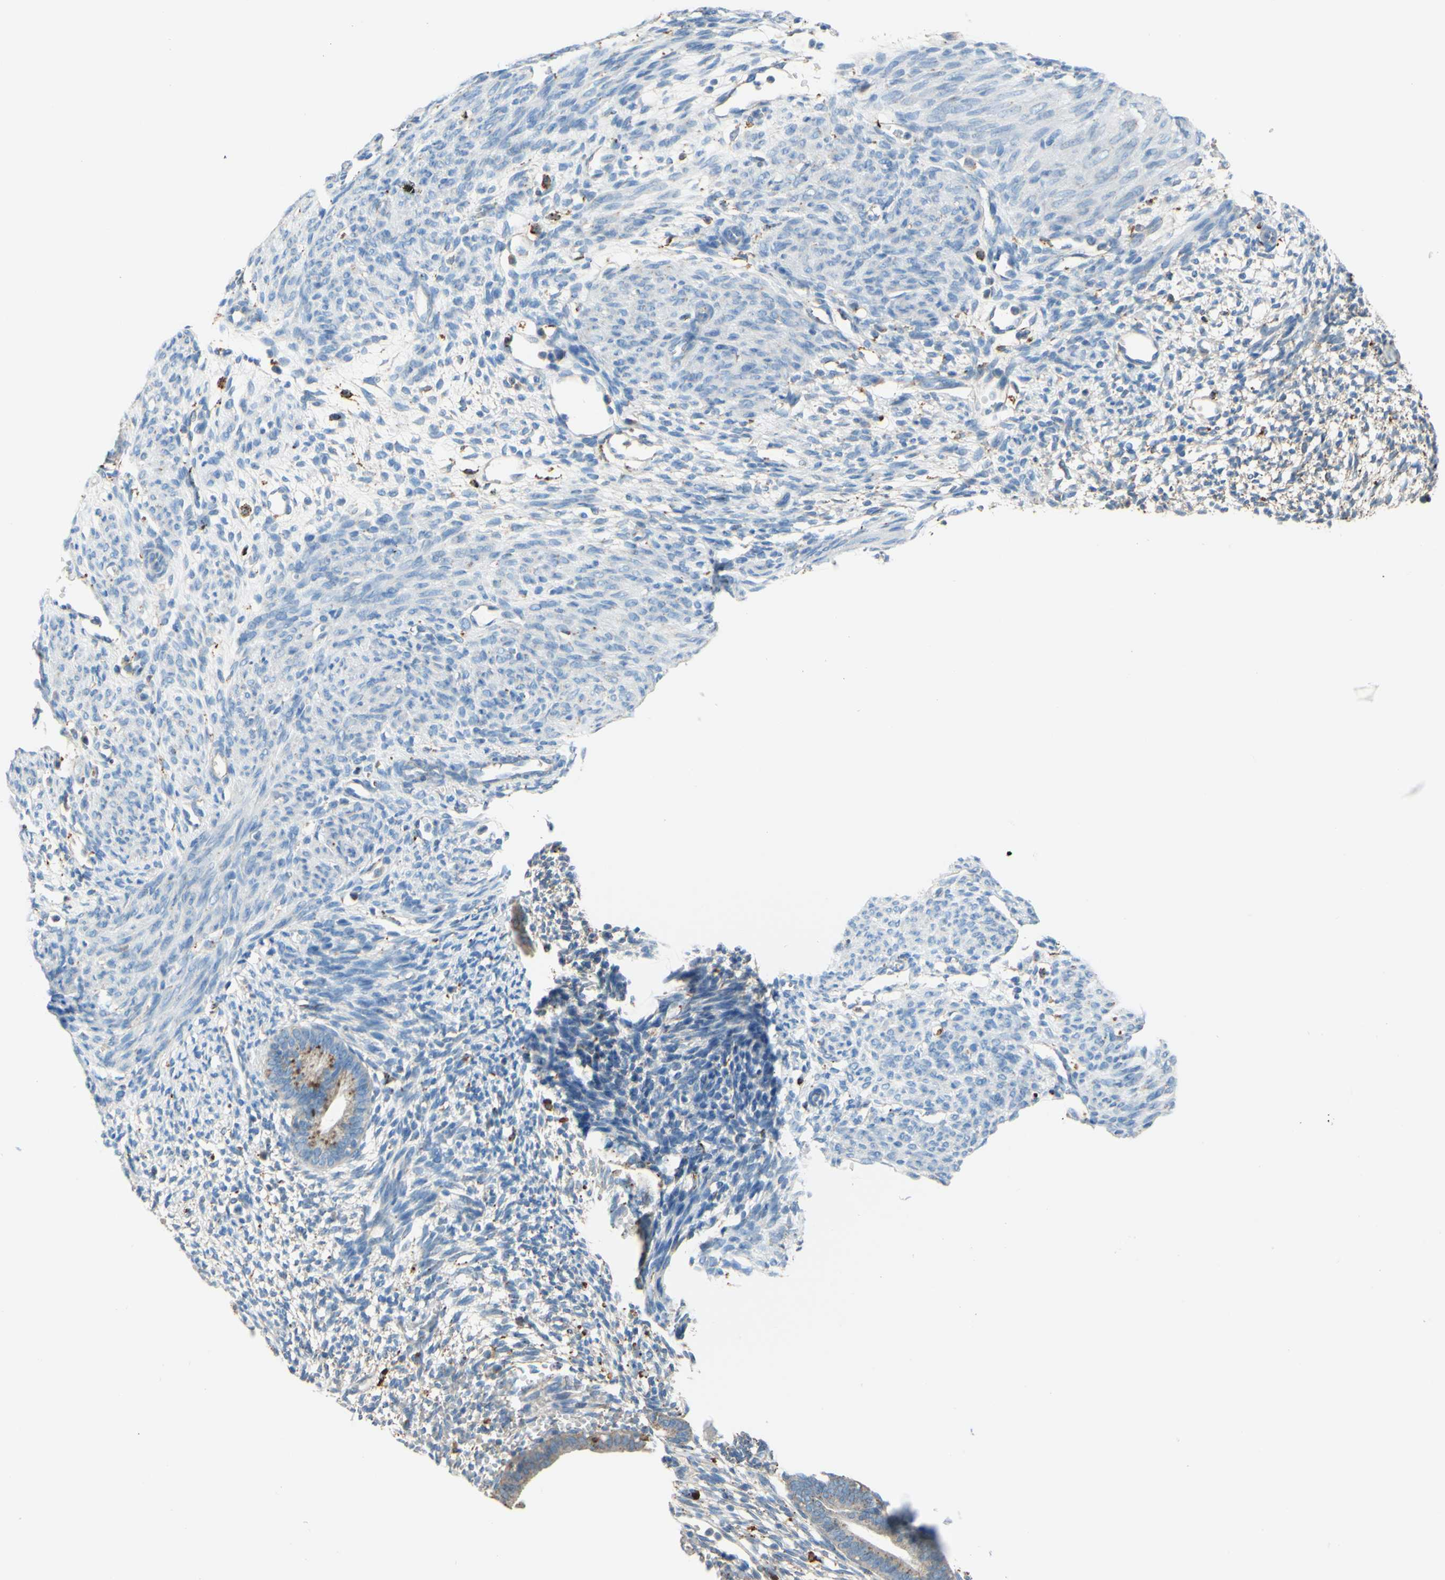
{"staining": {"intensity": "weak", "quantity": "25%-75%", "location": "cytoplasmic/membranous"}, "tissue": "endometrium", "cell_type": "Cells in endometrial stroma", "image_type": "normal", "snomed": [{"axis": "morphology", "description": "Normal tissue, NOS"}, {"axis": "morphology", "description": "Atrophy, NOS"}, {"axis": "topography", "description": "Uterus"}, {"axis": "topography", "description": "Endometrium"}], "caption": "Endometrium stained with a brown dye reveals weak cytoplasmic/membranous positive expression in about 25%-75% of cells in endometrial stroma.", "gene": "CTSD", "patient": {"sex": "female", "age": 68}}